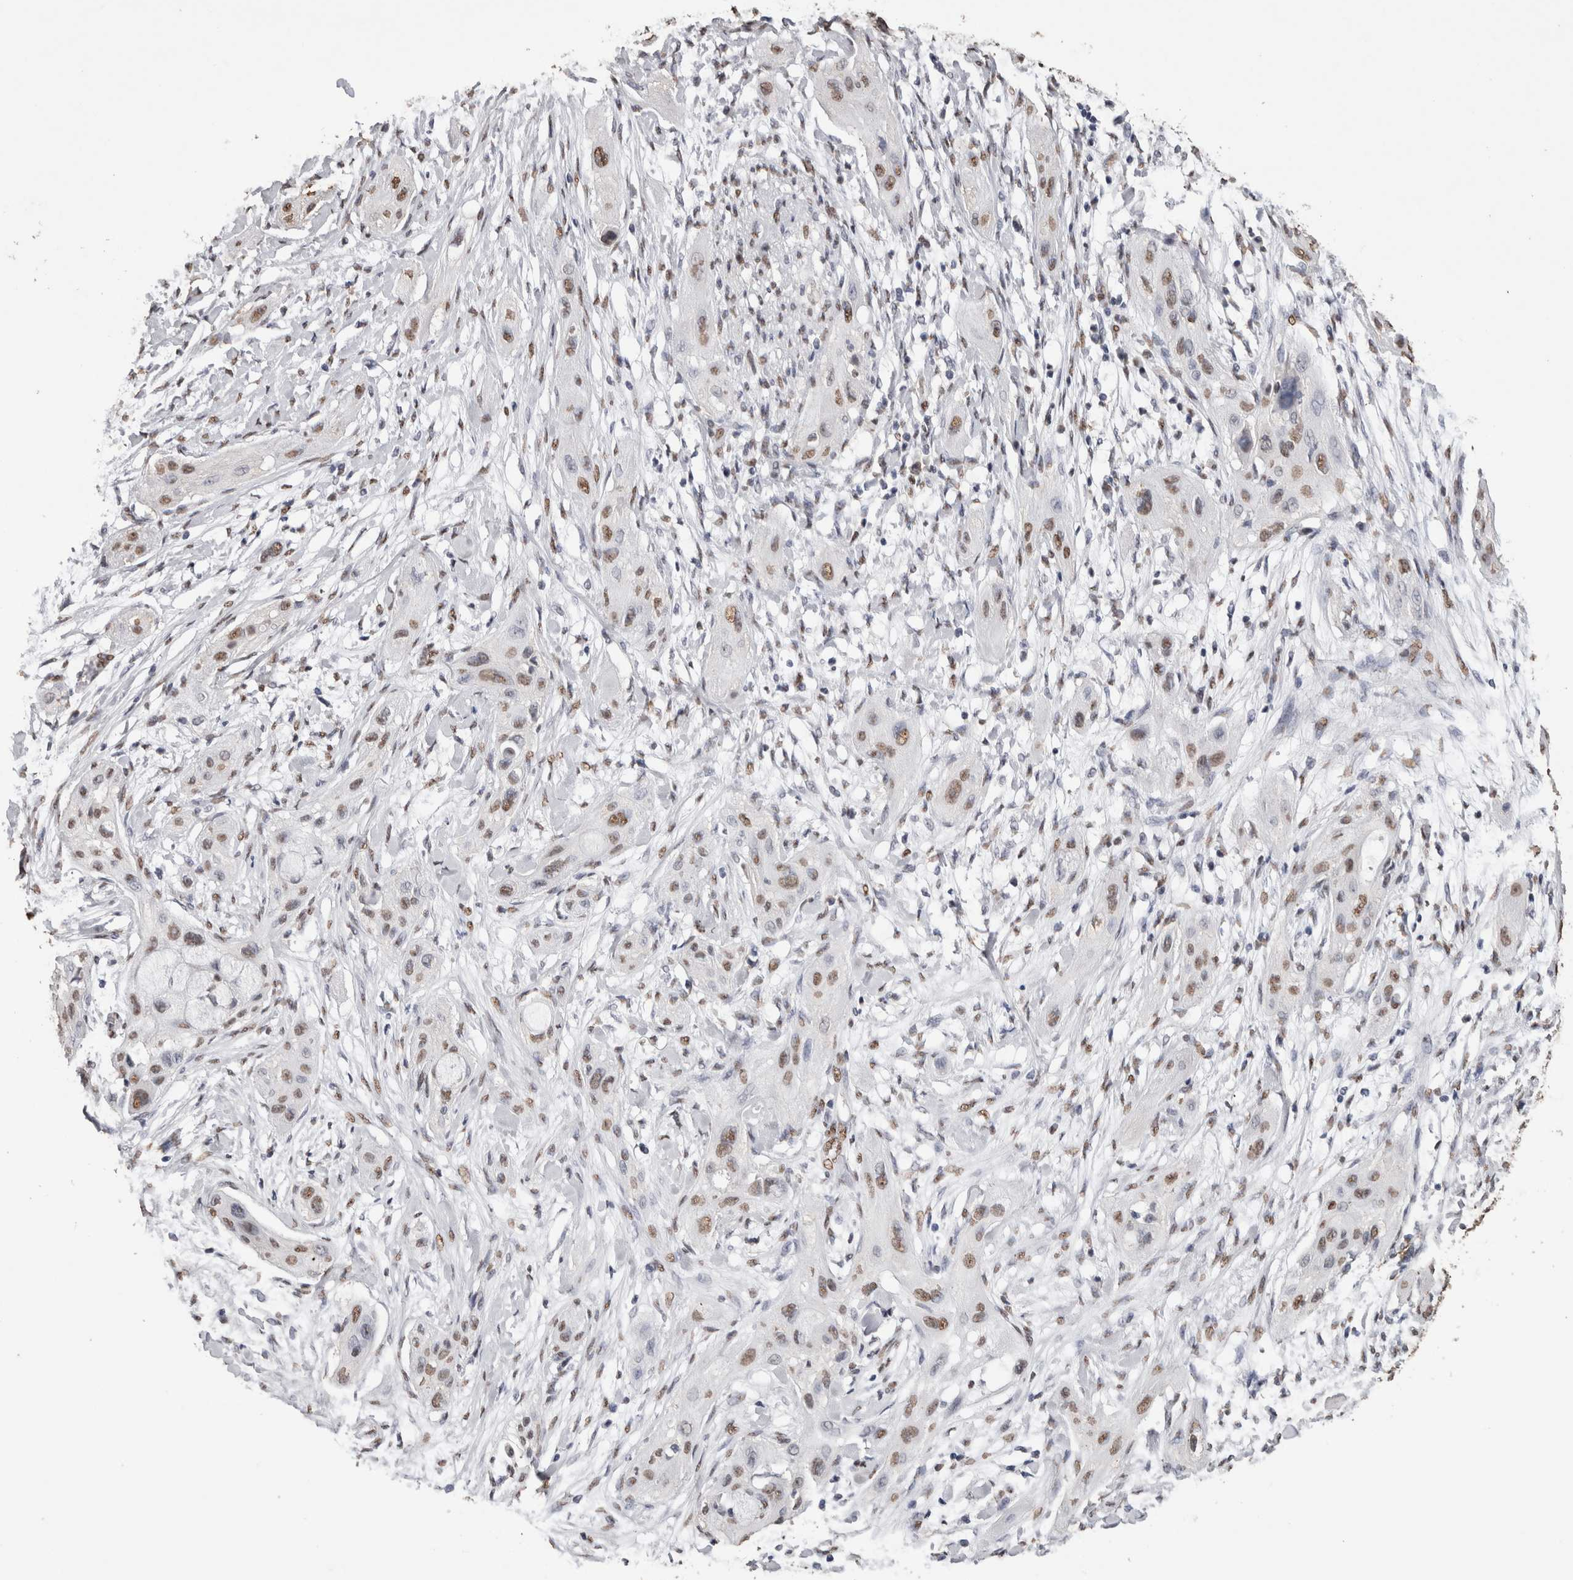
{"staining": {"intensity": "moderate", "quantity": ">75%", "location": "nuclear"}, "tissue": "lung cancer", "cell_type": "Tumor cells", "image_type": "cancer", "snomed": [{"axis": "morphology", "description": "Squamous cell carcinoma, NOS"}, {"axis": "topography", "description": "Lung"}], "caption": "Protein analysis of squamous cell carcinoma (lung) tissue reveals moderate nuclear staining in about >75% of tumor cells. Using DAB (brown) and hematoxylin (blue) stains, captured at high magnification using brightfield microscopy.", "gene": "NTHL1", "patient": {"sex": "female", "age": 47}}